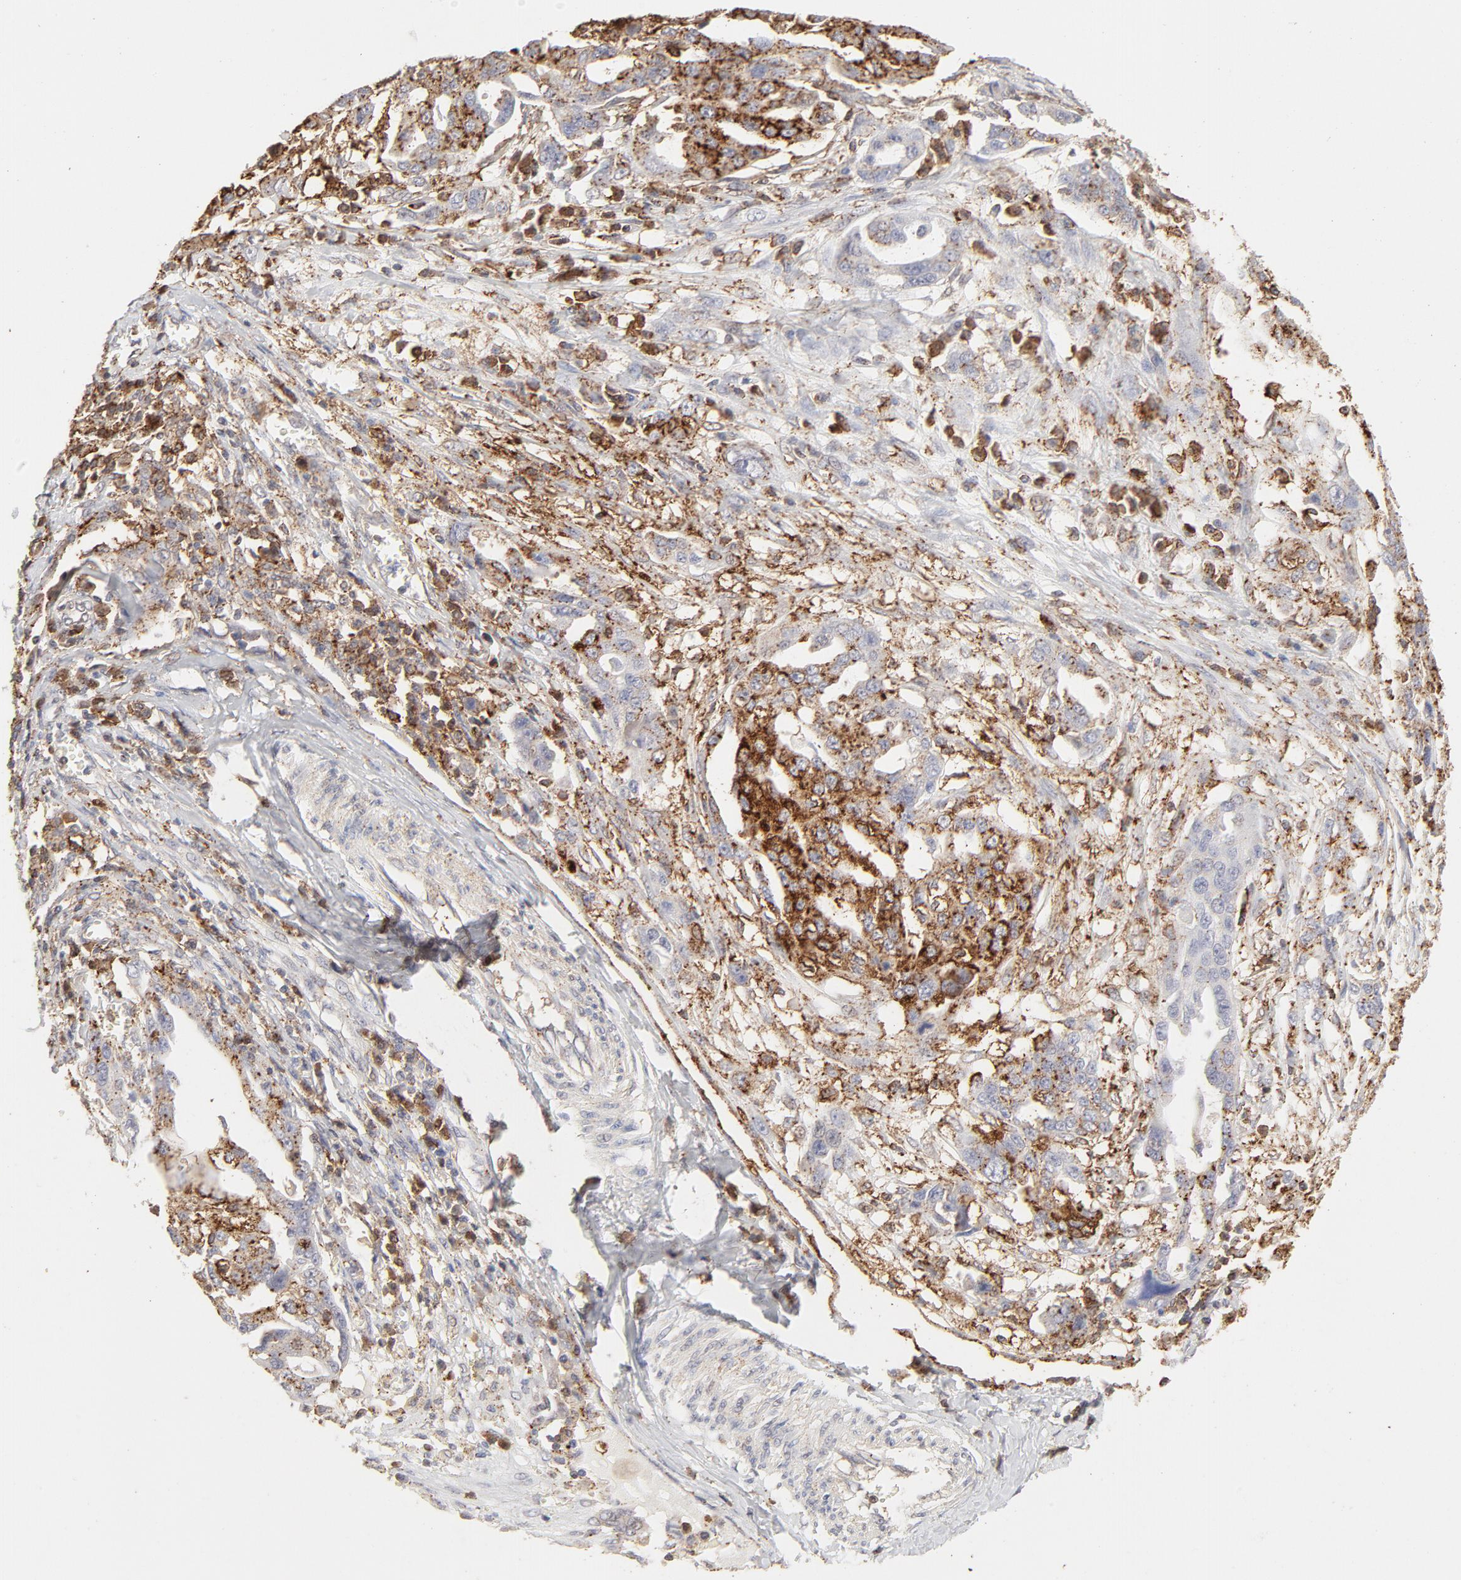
{"staining": {"intensity": "strong", "quantity": ">75%", "location": "cytoplasmic/membranous"}, "tissue": "ovarian cancer", "cell_type": "Tumor cells", "image_type": "cancer", "snomed": [{"axis": "morphology", "description": "Carcinoma, endometroid"}, {"axis": "topography", "description": "Ovary"}], "caption": "Tumor cells display high levels of strong cytoplasmic/membranous expression in about >75% of cells in human ovarian cancer (endometroid carcinoma).", "gene": "CDK6", "patient": {"sex": "female", "age": 75}}